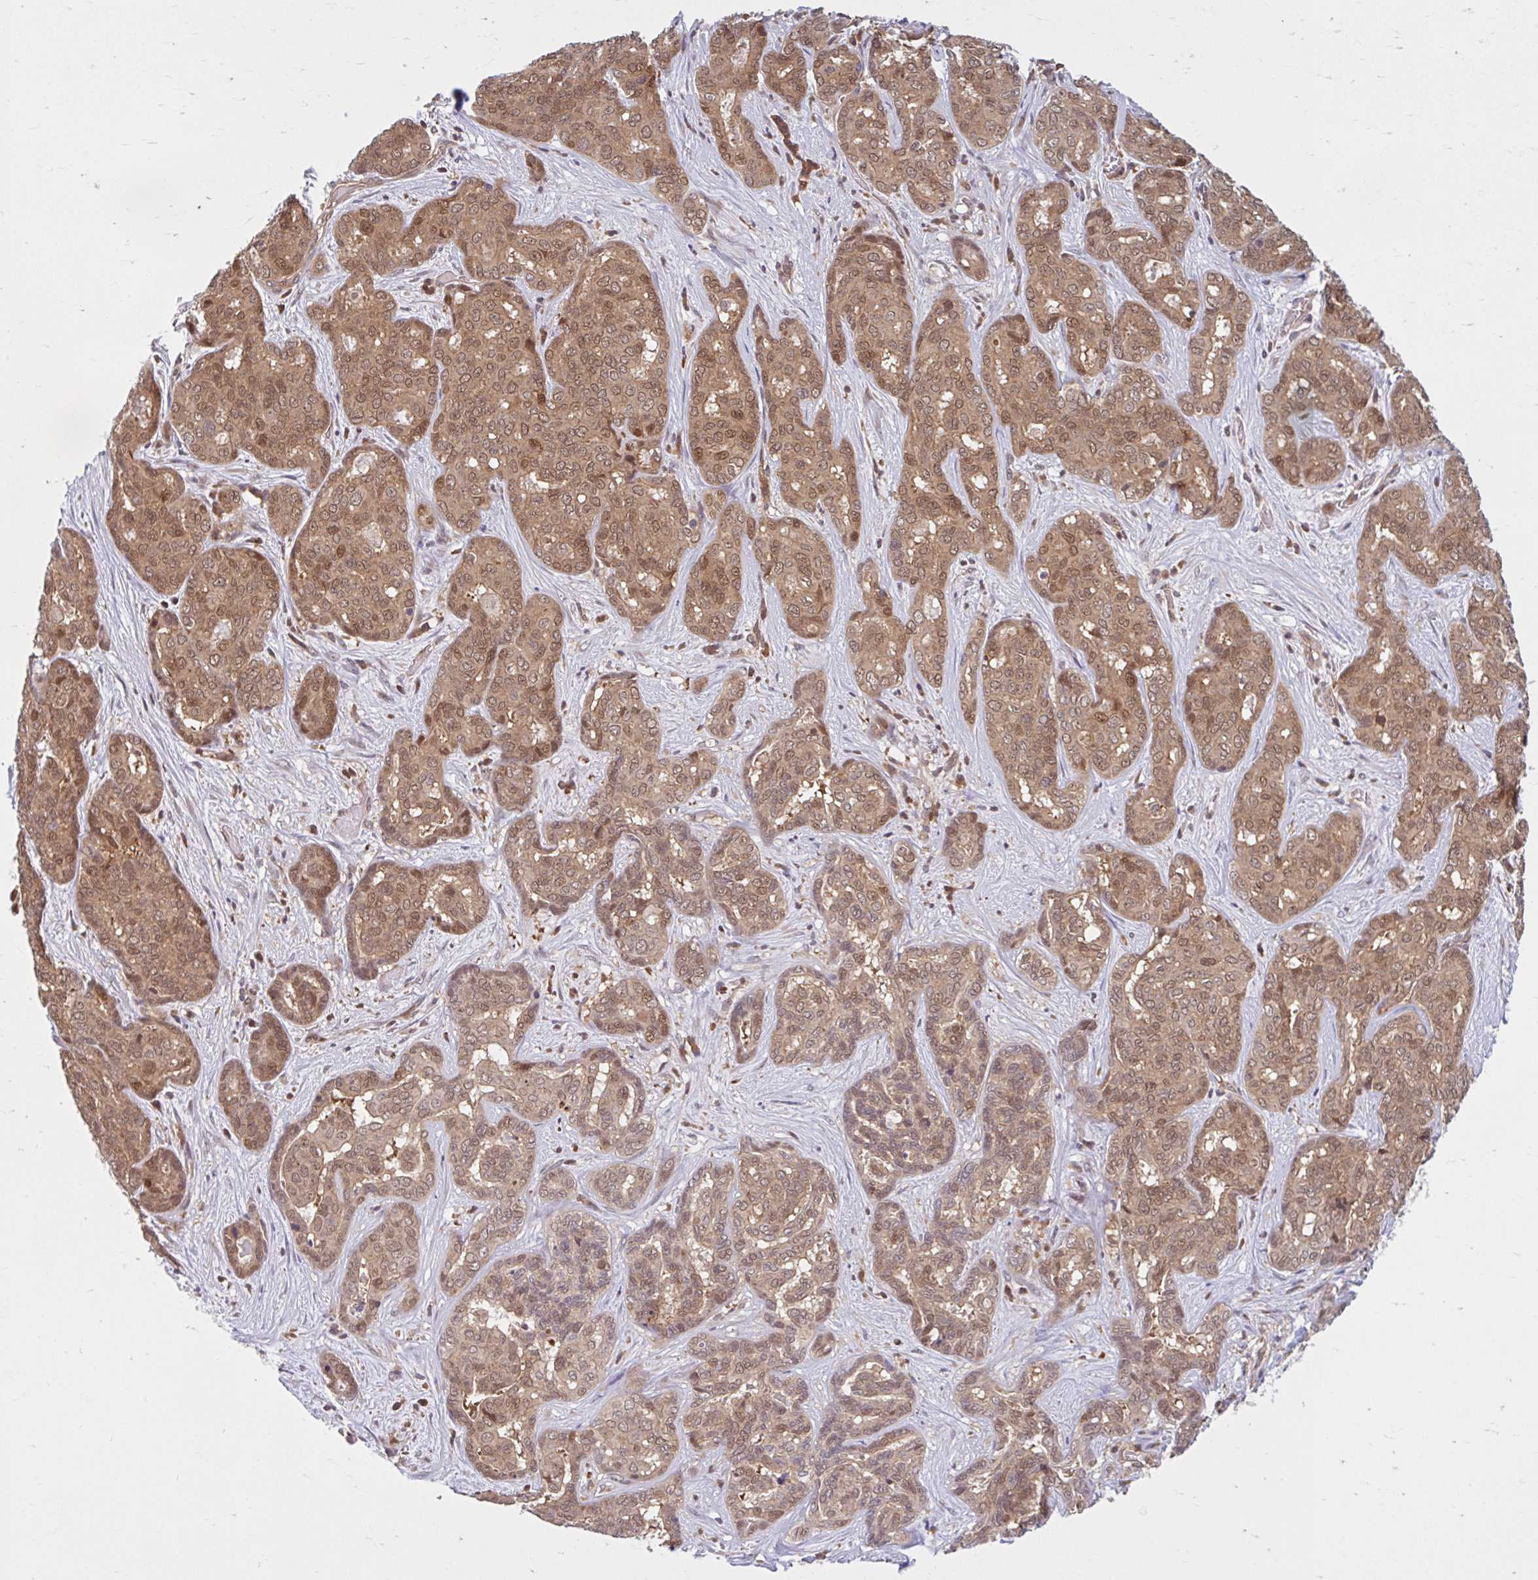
{"staining": {"intensity": "moderate", "quantity": ">75%", "location": "cytoplasmic/membranous,nuclear"}, "tissue": "liver cancer", "cell_type": "Tumor cells", "image_type": "cancer", "snomed": [{"axis": "morphology", "description": "Cholangiocarcinoma"}, {"axis": "topography", "description": "Liver"}], "caption": "Moderate cytoplasmic/membranous and nuclear protein staining is seen in approximately >75% of tumor cells in liver cancer.", "gene": "HMBS", "patient": {"sex": "female", "age": 64}}